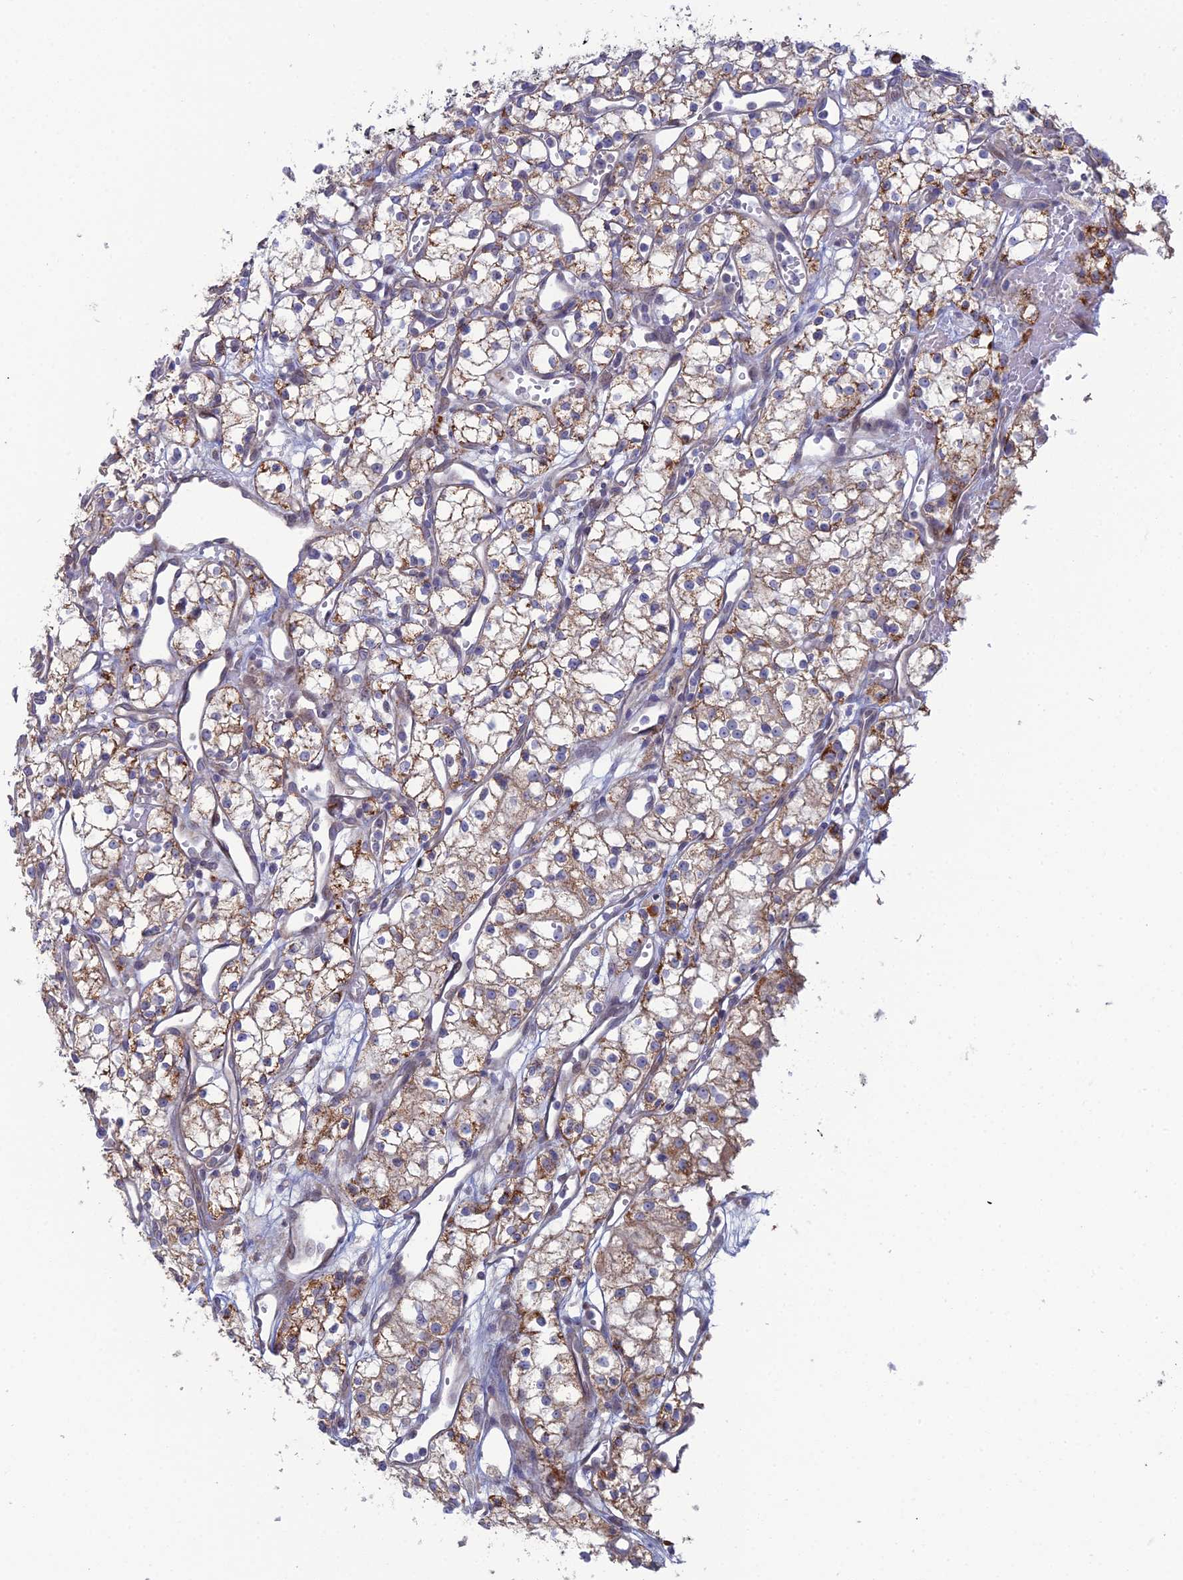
{"staining": {"intensity": "moderate", "quantity": ">75%", "location": "cytoplasmic/membranous"}, "tissue": "renal cancer", "cell_type": "Tumor cells", "image_type": "cancer", "snomed": [{"axis": "morphology", "description": "Adenocarcinoma, NOS"}, {"axis": "topography", "description": "Kidney"}], "caption": "Protein staining reveals moderate cytoplasmic/membranous expression in about >75% of tumor cells in renal adenocarcinoma. Nuclei are stained in blue.", "gene": "ARL16", "patient": {"sex": "male", "age": 59}}